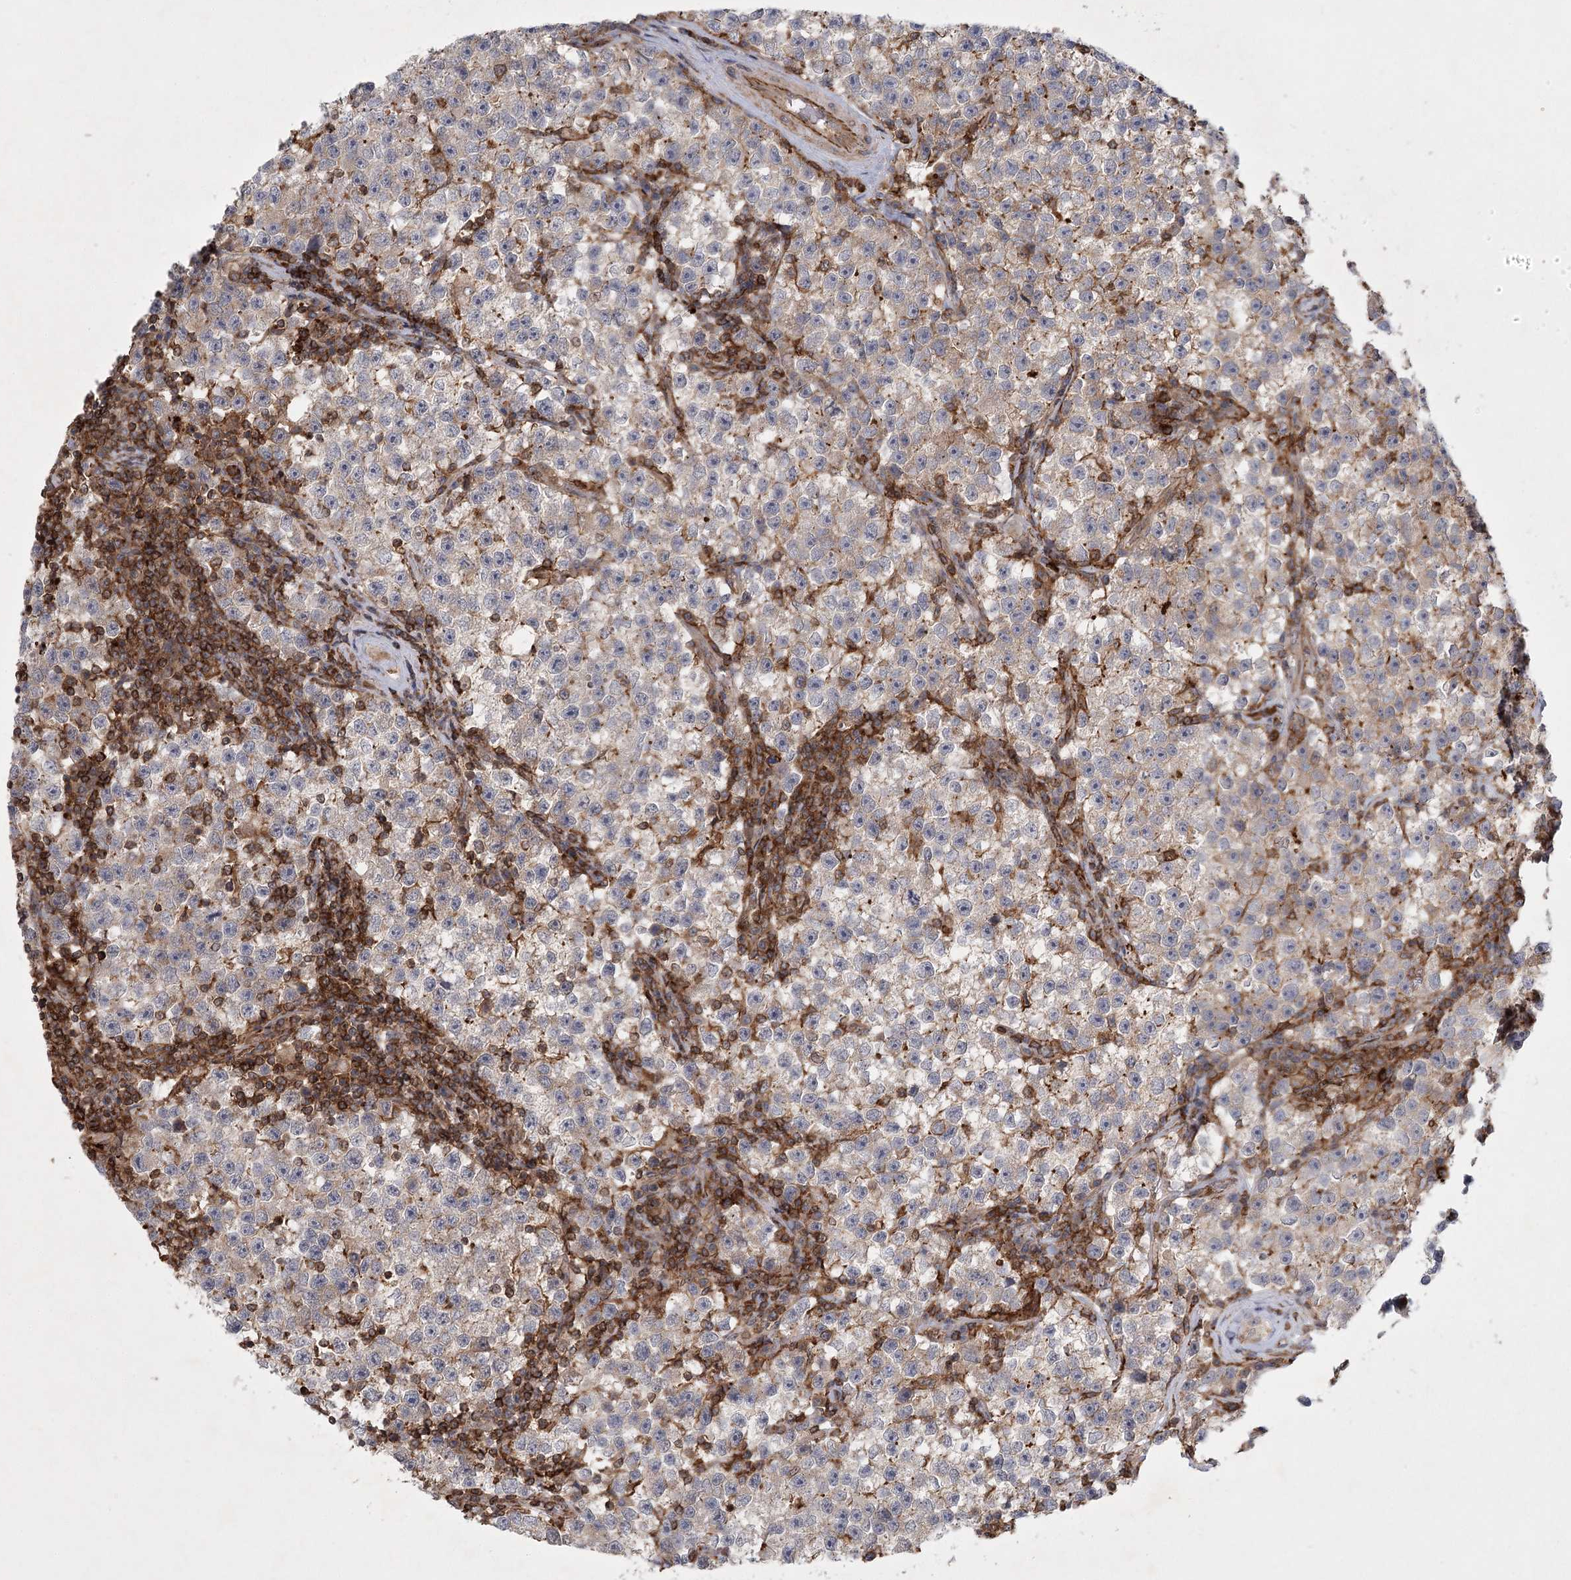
{"staining": {"intensity": "weak", "quantity": "<25%", "location": "cytoplasmic/membranous"}, "tissue": "testis cancer", "cell_type": "Tumor cells", "image_type": "cancer", "snomed": [{"axis": "morphology", "description": "Seminoma, NOS"}, {"axis": "topography", "description": "Testis"}], "caption": "An immunohistochemistry (IHC) histopathology image of seminoma (testis) is shown. There is no staining in tumor cells of seminoma (testis).", "gene": "MEPE", "patient": {"sex": "male", "age": 22}}